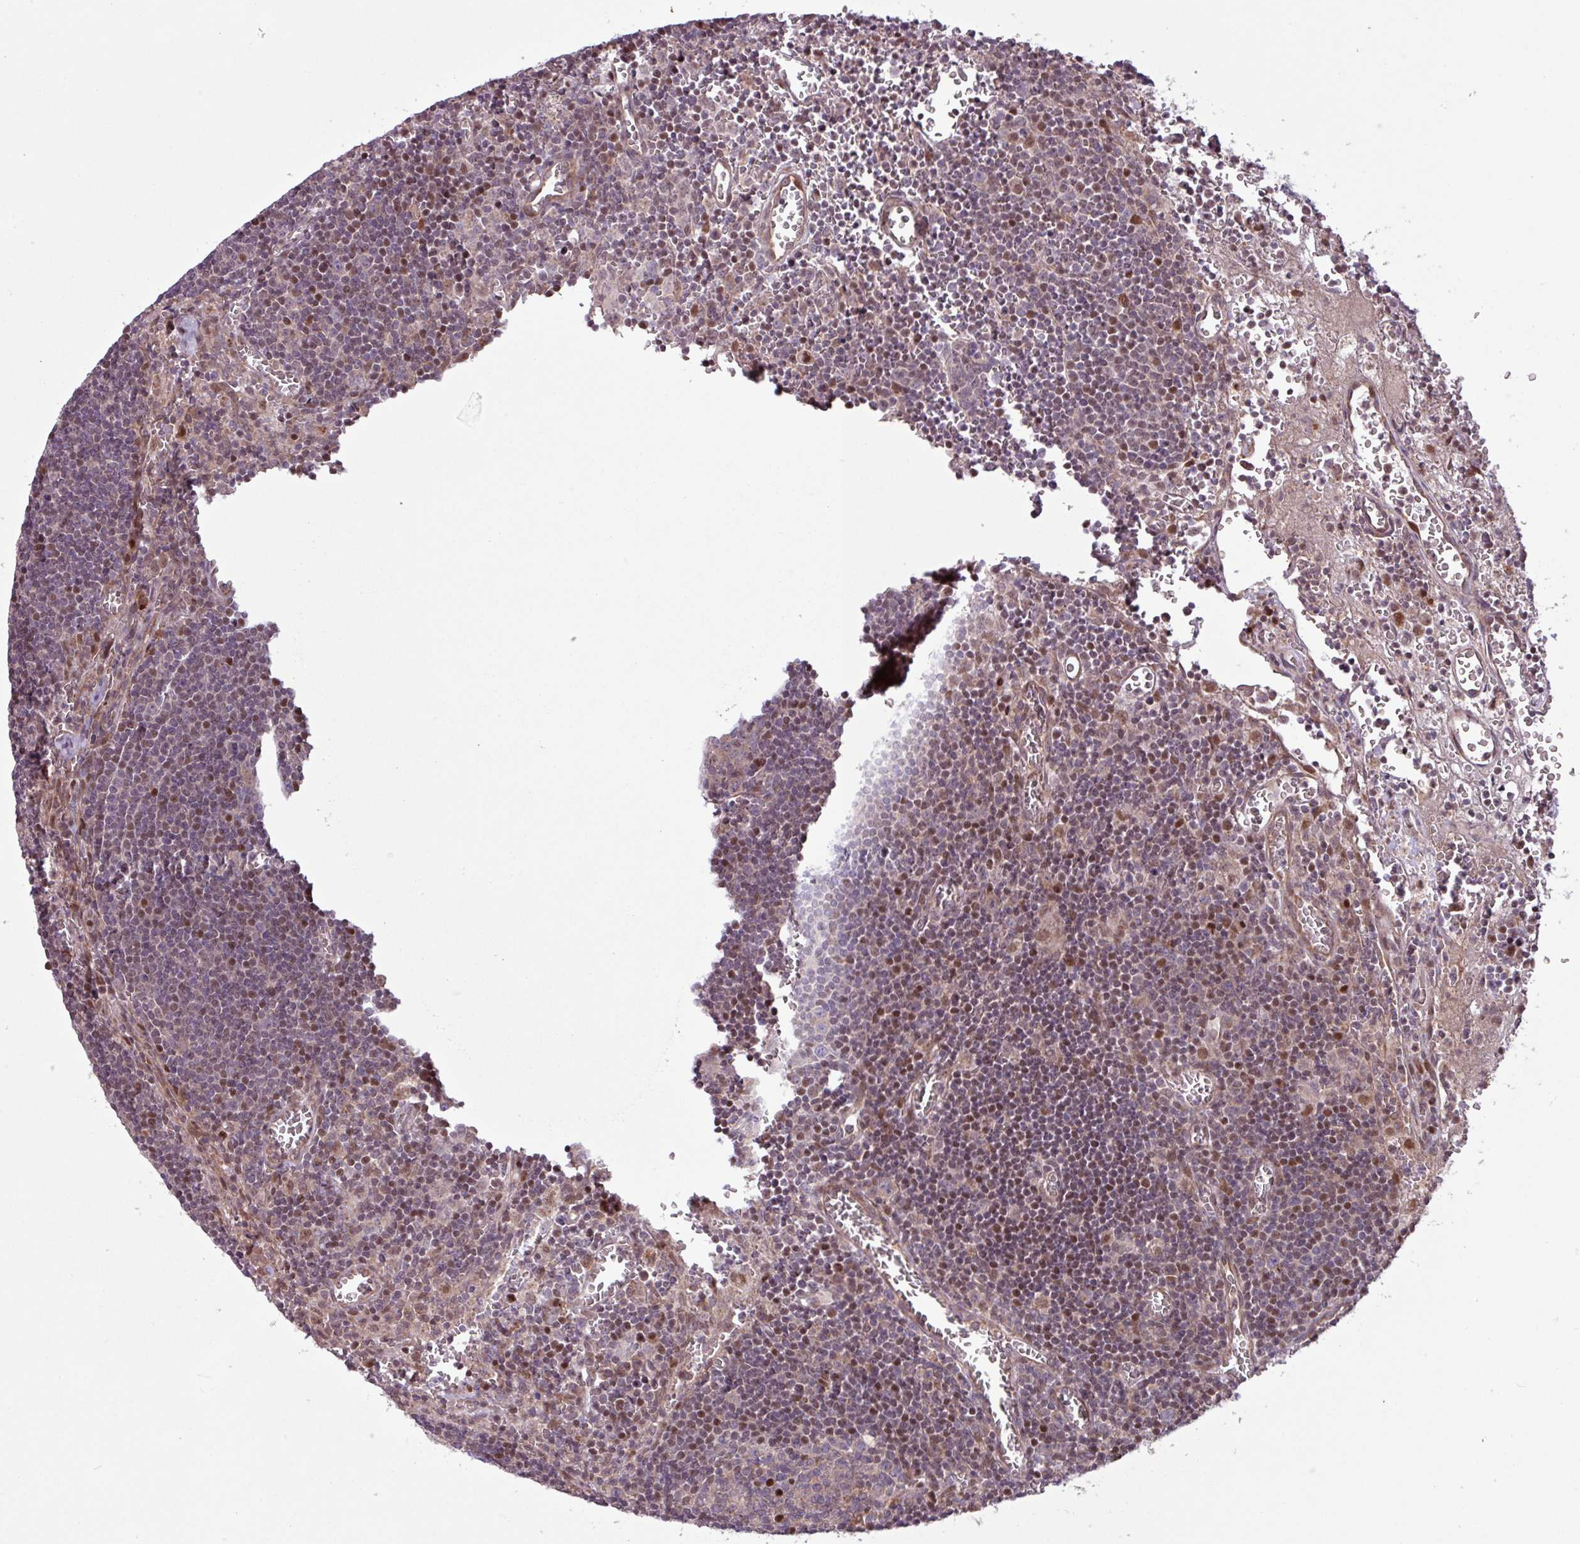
{"staining": {"intensity": "weak", "quantity": "<25%", "location": "nuclear"}, "tissue": "lymph node", "cell_type": "Germinal center cells", "image_type": "normal", "snomed": [{"axis": "morphology", "description": "Normal tissue, NOS"}, {"axis": "topography", "description": "Lymph node"}], "caption": "An immunohistochemistry (IHC) histopathology image of normal lymph node is shown. There is no staining in germinal center cells of lymph node. (DAB immunohistochemistry visualized using brightfield microscopy, high magnification).", "gene": "PDPR", "patient": {"sex": "male", "age": 50}}